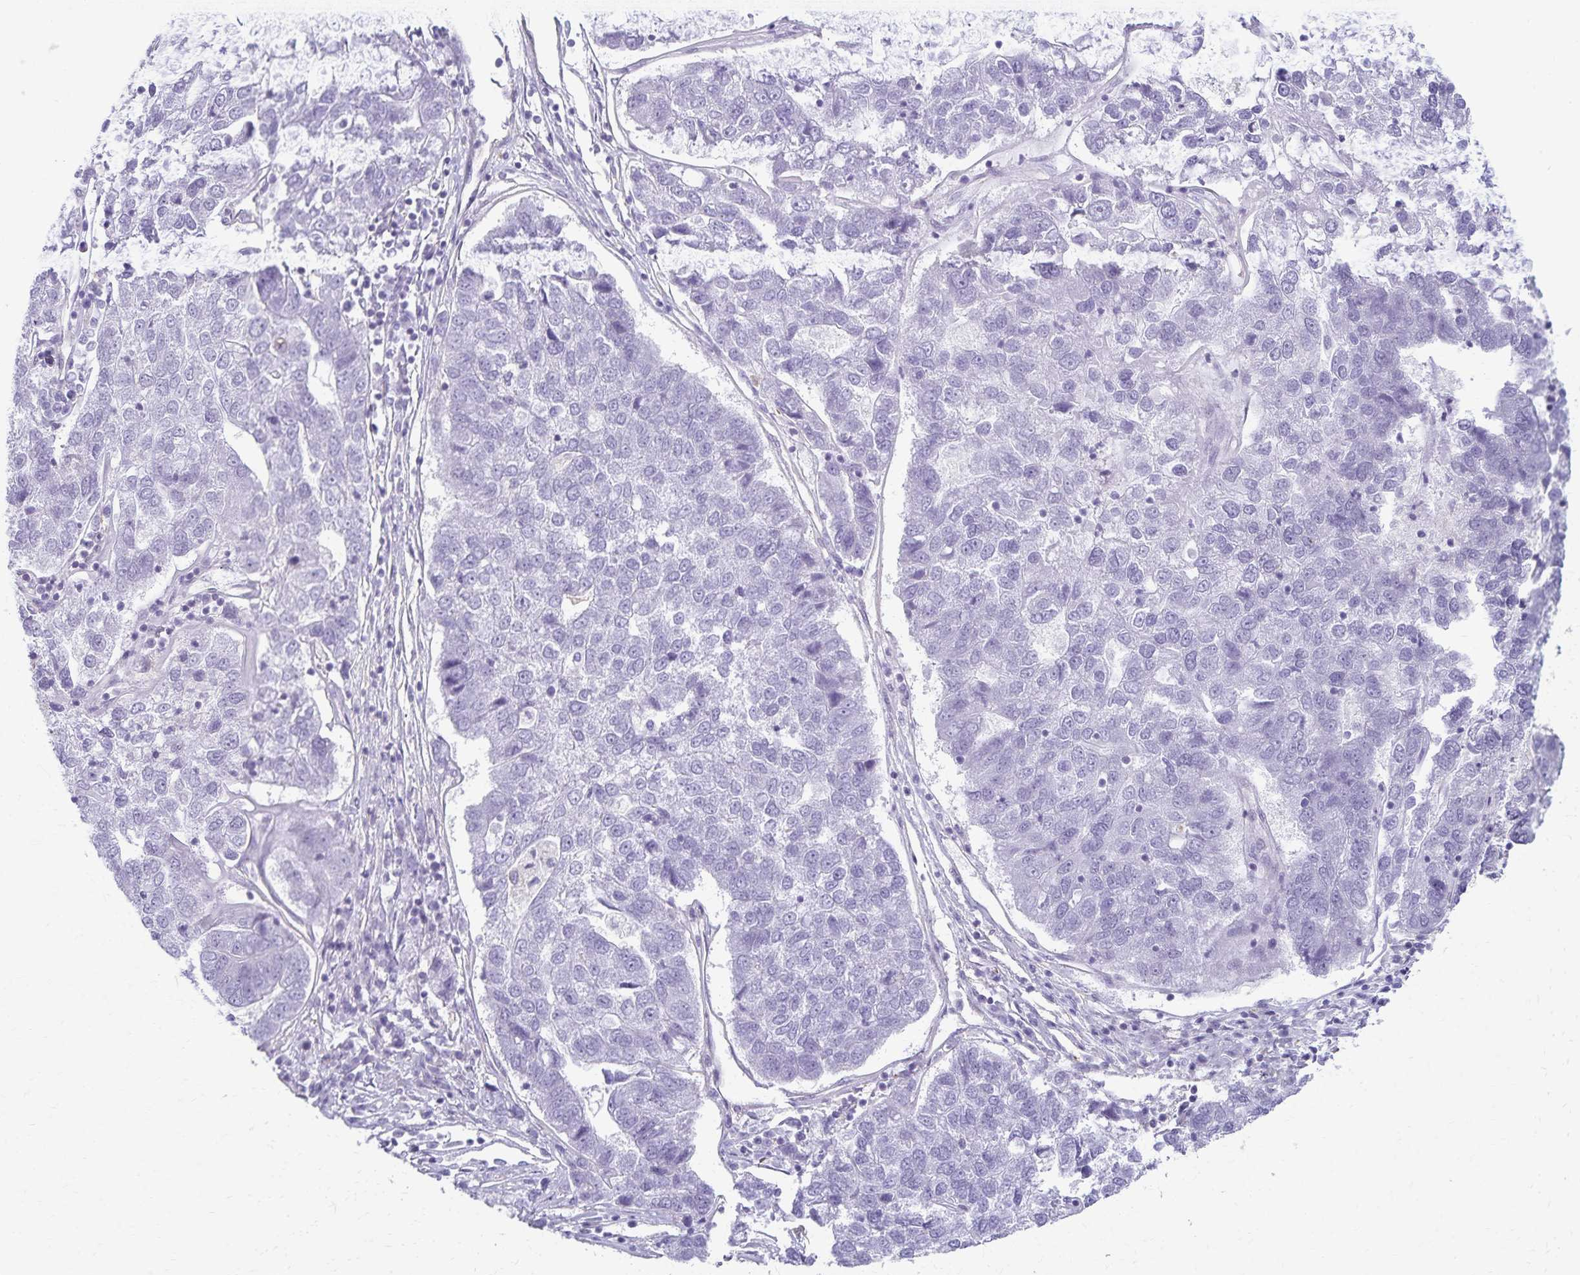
{"staining": {"intensity": "negative", "quantity": "none", "location": "none"}, "tissue": "pancreatic cancer", "cell_type": "Tumor cells", "image_type": "cancer", "snomed": [{"axis": "morphology", "description": "Adenocarcinoma, NOS"}, {"axis": "topography", "description": "Pancreas"}], "caption": "Immunohistochemistry histopathology image of human pancreatic cancer stained for a protein (brown), which demonstrates no positivity in tumor cells.", "gene": "KISS1", "patient": {"sex": "female", "age": 61}}